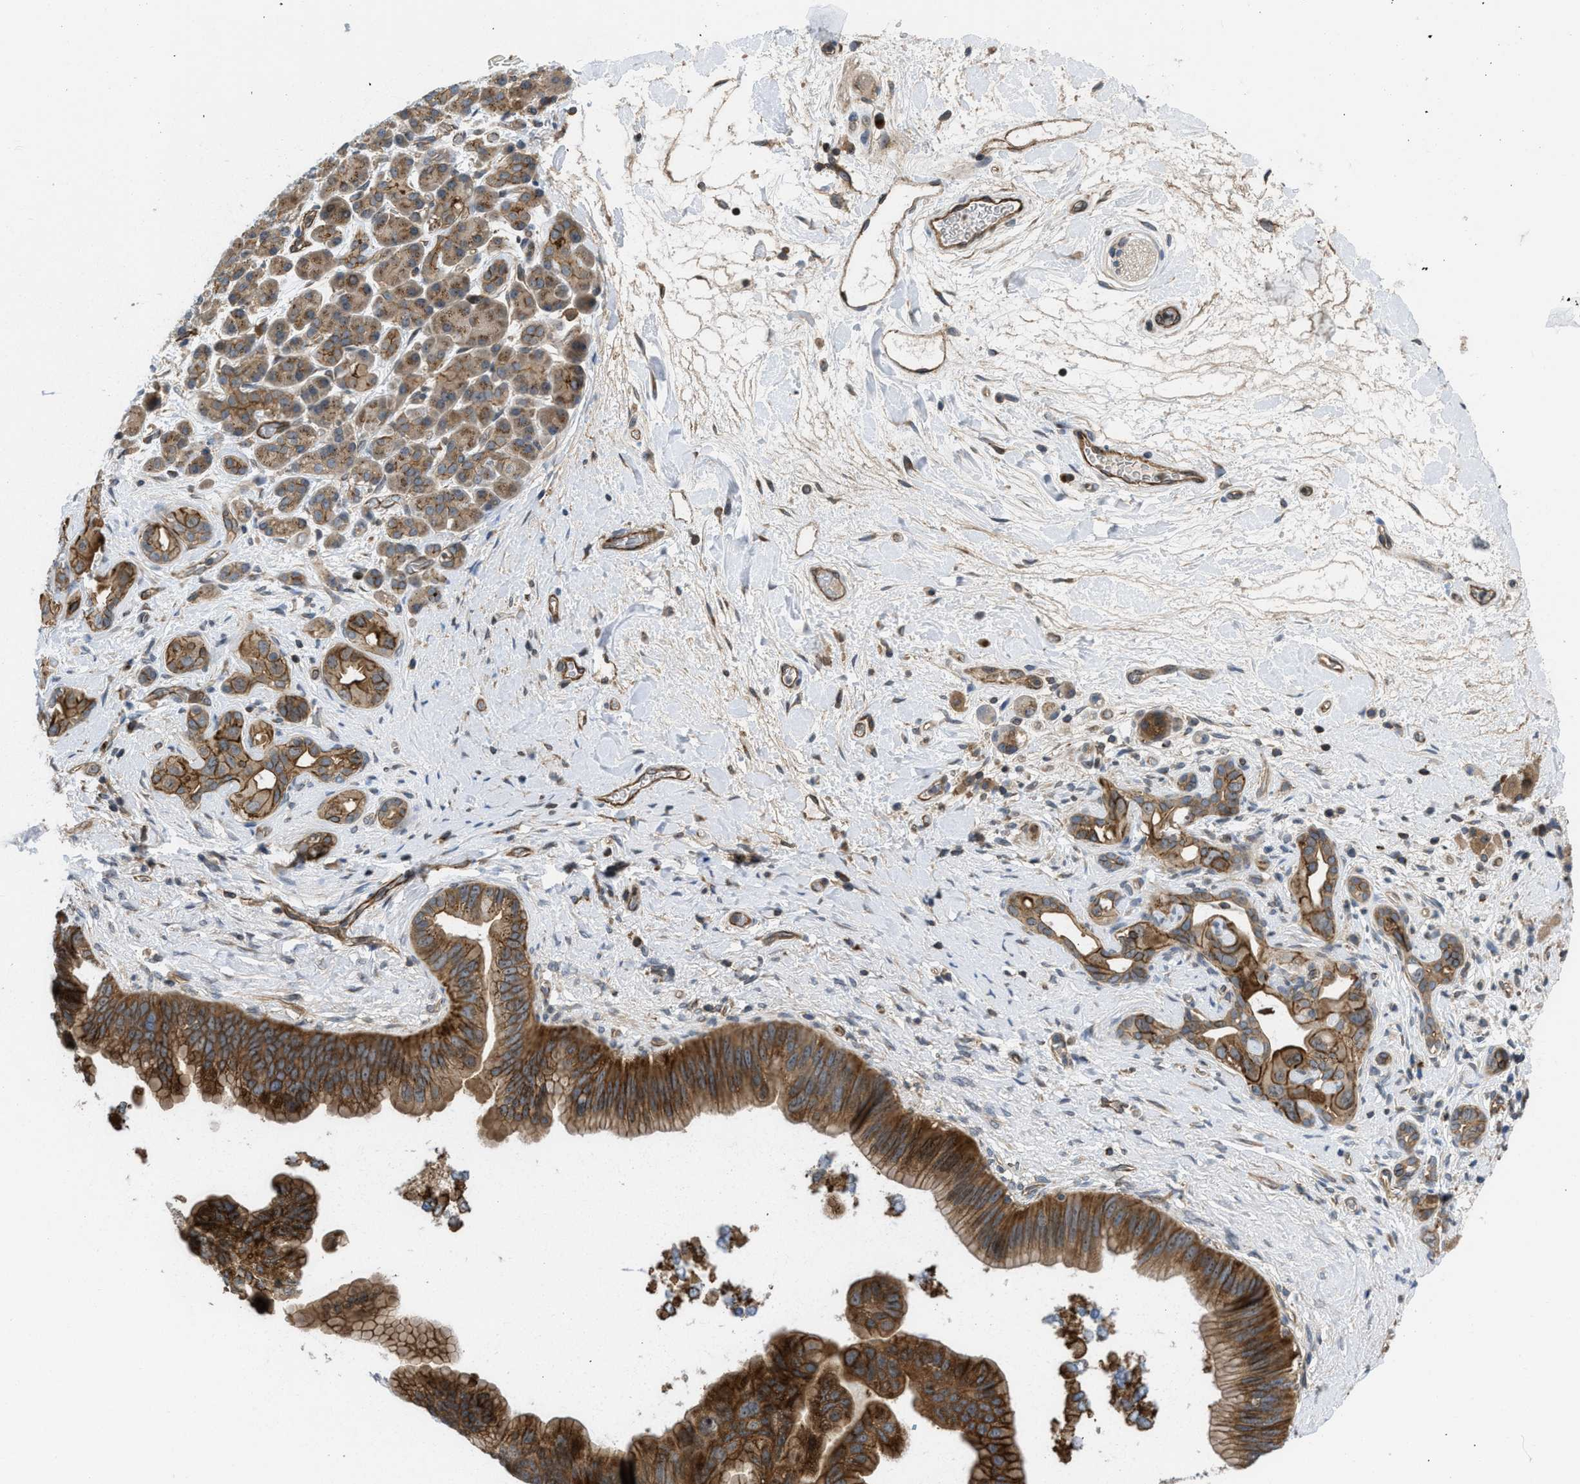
{"staining": {"intensity": "strong", "quantity": ">75%", "location": "cytoplasmic/membranous"}, "tissue": "pancreatic cancer", "cell_type": "Tumor cells", "image_type": "cancer", "snomed": [{"axis": "morphology", "description": "Adenocarcinoma, NOS"}, {"axis": "topography", "description": "Pancreas"}], "caption": "Immunohistochemical staining of pancreatic adenocarcinoma shows high levels of strong cytoplasmic/membranous positivity in approximately >75% of tumor cells.", "gene": "GPATCH2L", "patient": {"sex": "male", "age": 55}}